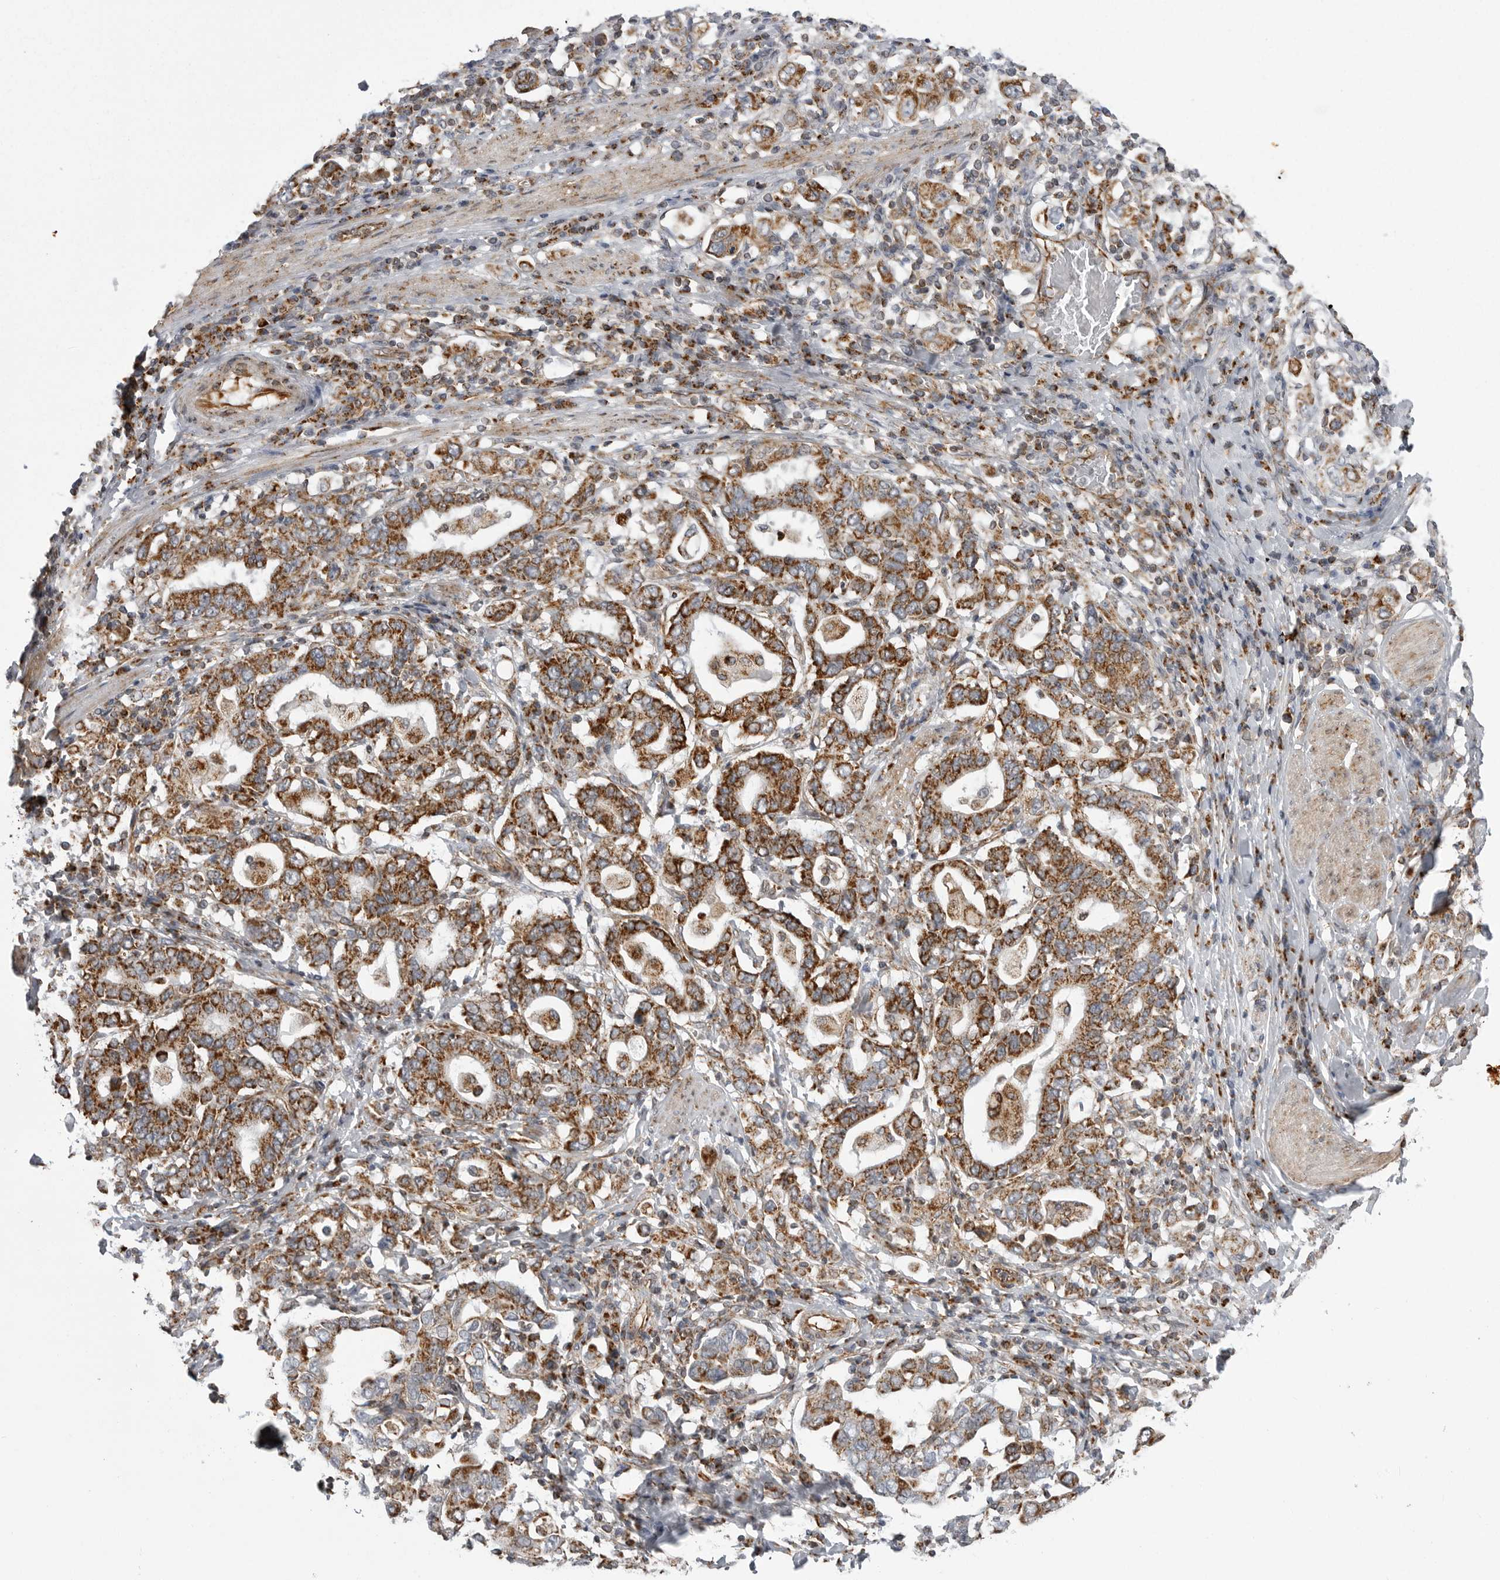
{"staining": {"intensity": "strong", "quantity": ">75%", "location": "cytoplasmic/membranous"}, "tissue": "stomach cancer", "cell_type": "Tumor cells", "image_type": "cancer", "snomed": [{"axis": "morphology", "description": "Adenocarcinoma, NOS"}, {"axis": "topography", "description": "Stomach, upper"}], "caption": "An image showing strong cytoplasmic/membranous expression in about >75% of tumor cells in adenocarcinoma (stomach), as visualized by brown immunohistochemical staining.", "gene": "FH", "patient": {"sex": "male", "age": 62}}